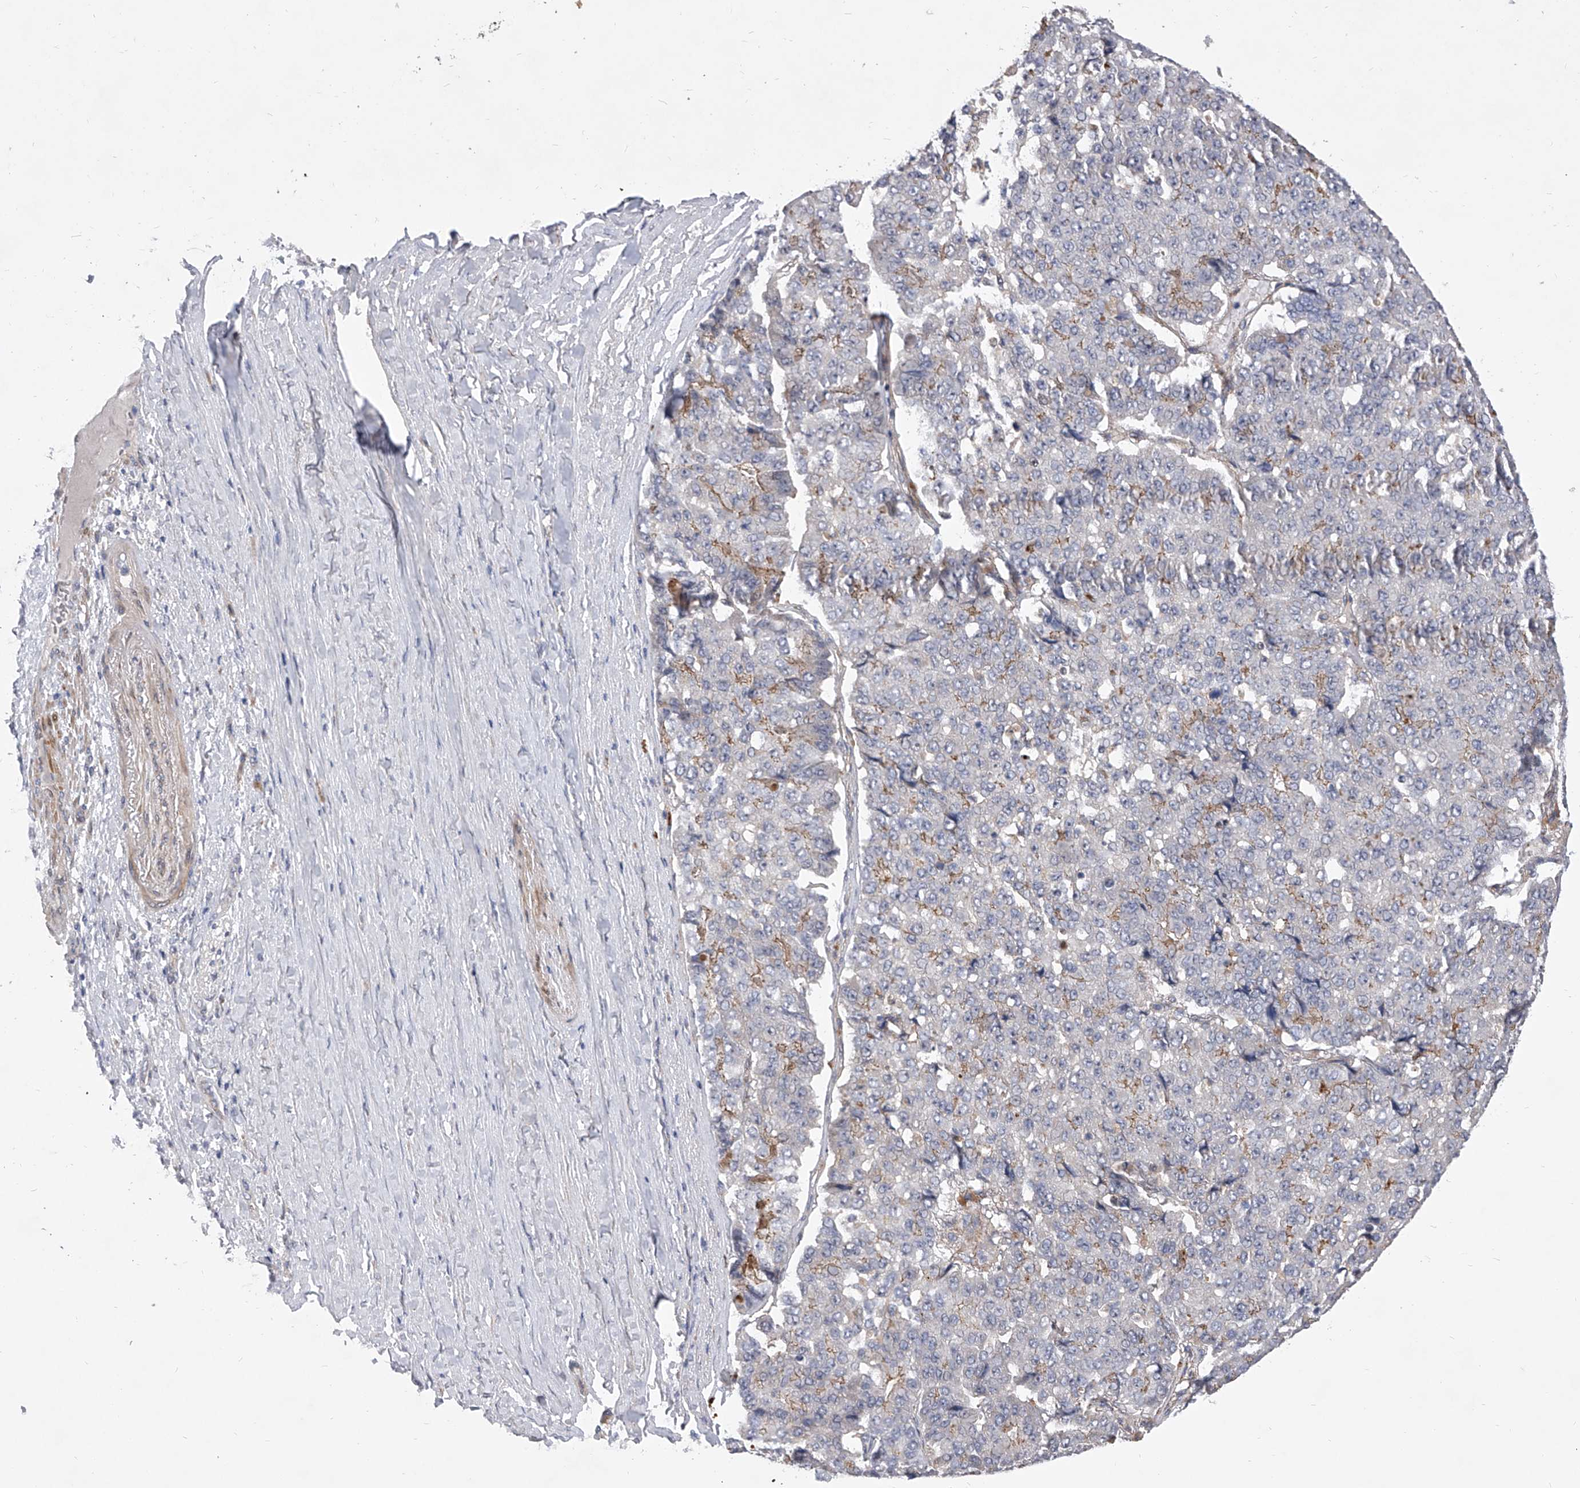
{"staining": {"intensity": "weak", "quantity": "<25%", "location": "cytoplasmic/membranous"}, "tissue": "pancreatic cancer", "cell_type": "Tumor cells", "image_type": "cancer", "snomed": [{"axis": "morphology", "description": "Adenocarcinoma, NOS"}, {"axis": "topography", "description": "Pancreas"}], "caption": "The immunohistochemistry (IHC) micrograph has no significant expression in tumor cells of pancreatic cancer tissue.", "gene": "MINDY4", "patient": {"sex": "male", "age": 50}}